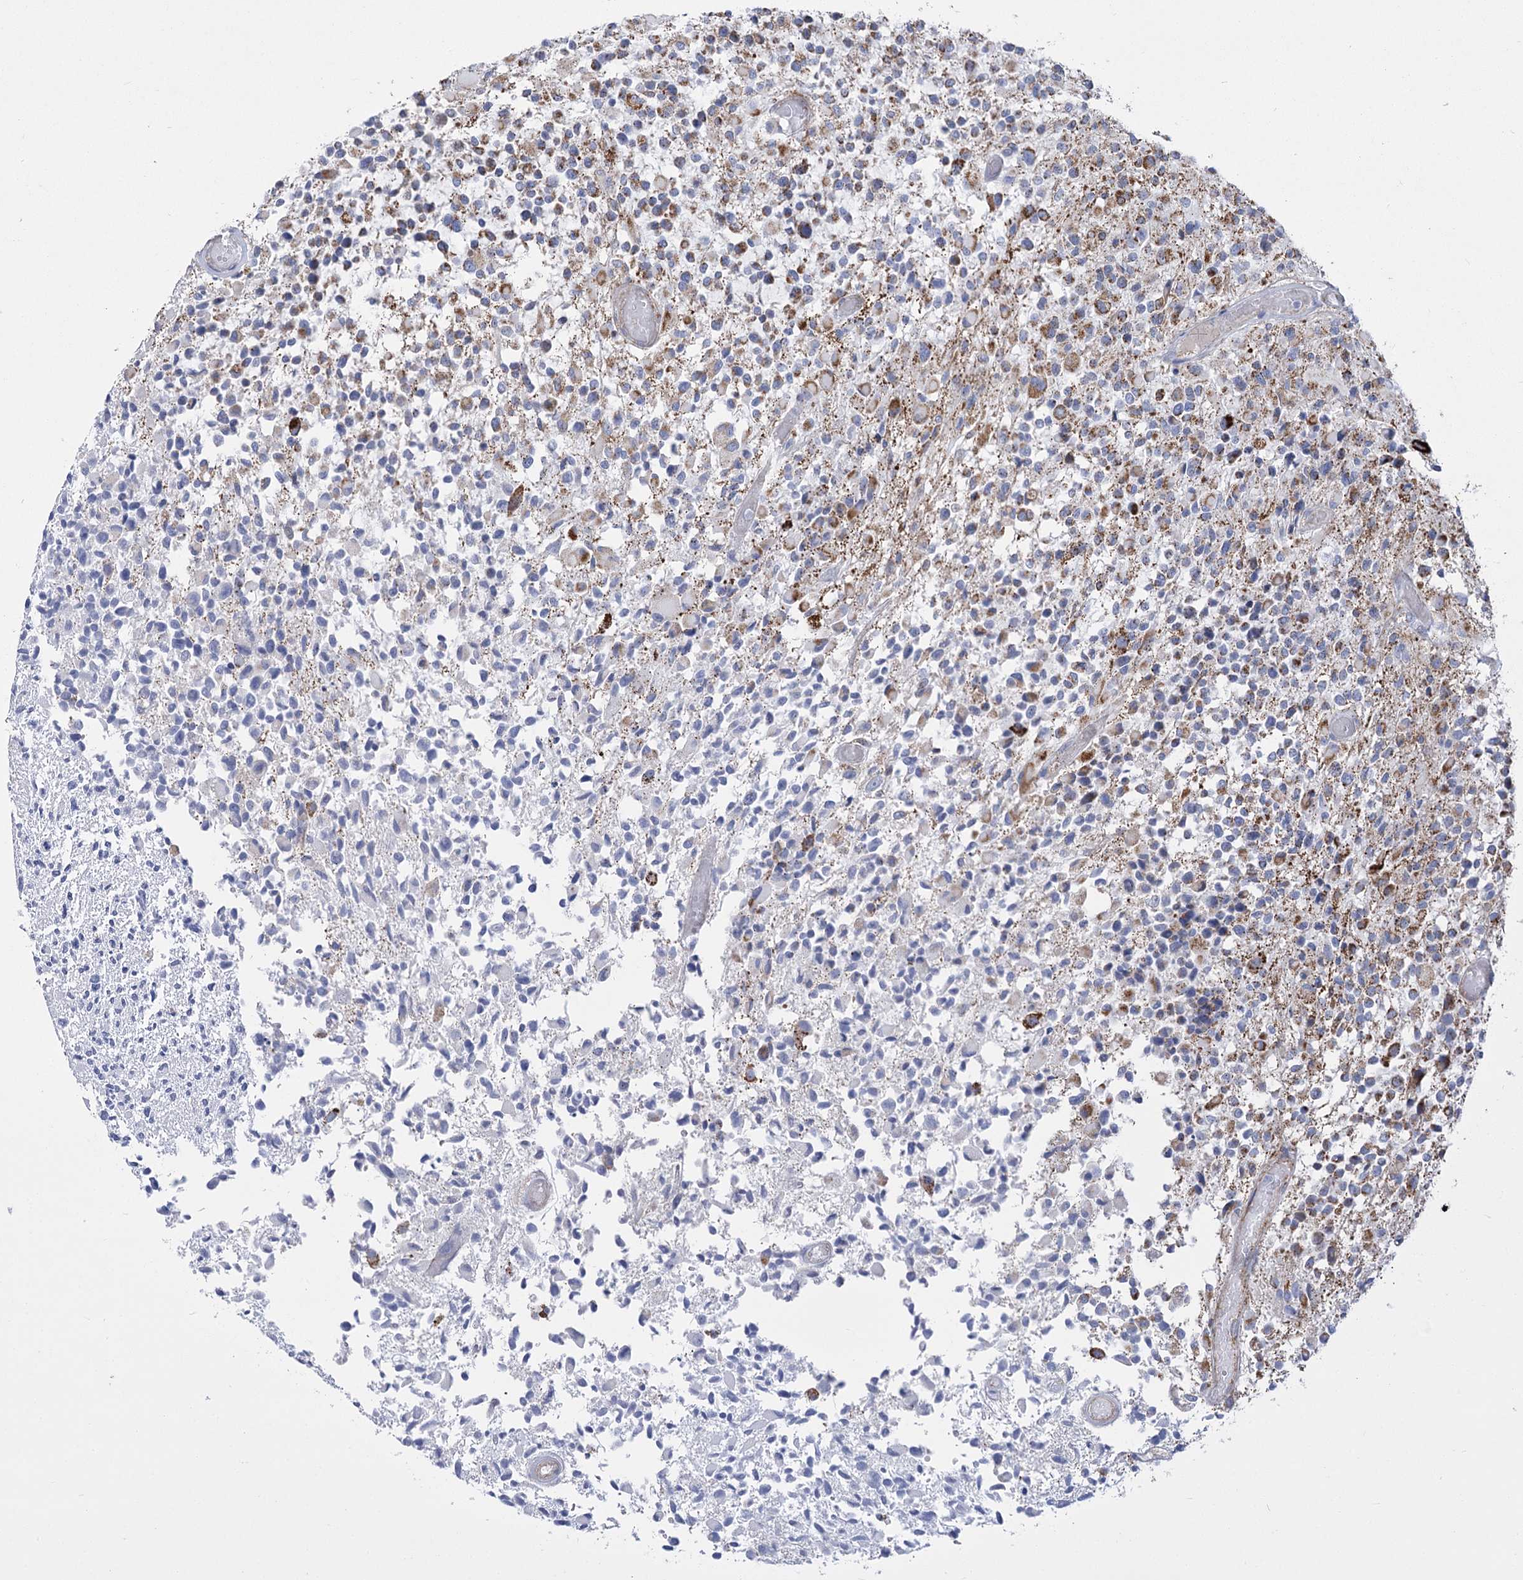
{"staining": {"intensity": "moderate", "quantity": "25%-75%", "location": "cytoplasmic/membranous"}, "tissue": "glioma", "cell_type": "Tumor cells", "image_type": "cancer", "snomed": [{"axis": "morphology", "description": "Glioma, malignant, High grade"}, {"axis": "morphology", "description": "Glioblastoma, NOS"}, {"axis": "topography", "description": "Brain"}], "caption": "Immunohistochemistry (IHC) (DAB) staining of glioma demonstrates moderate cytoplasmic/membranous protein positivity in approximately 25%-75% of tumor cells.", "gene": "PDHB", "patient": {"sex": "male", "age": 60}}